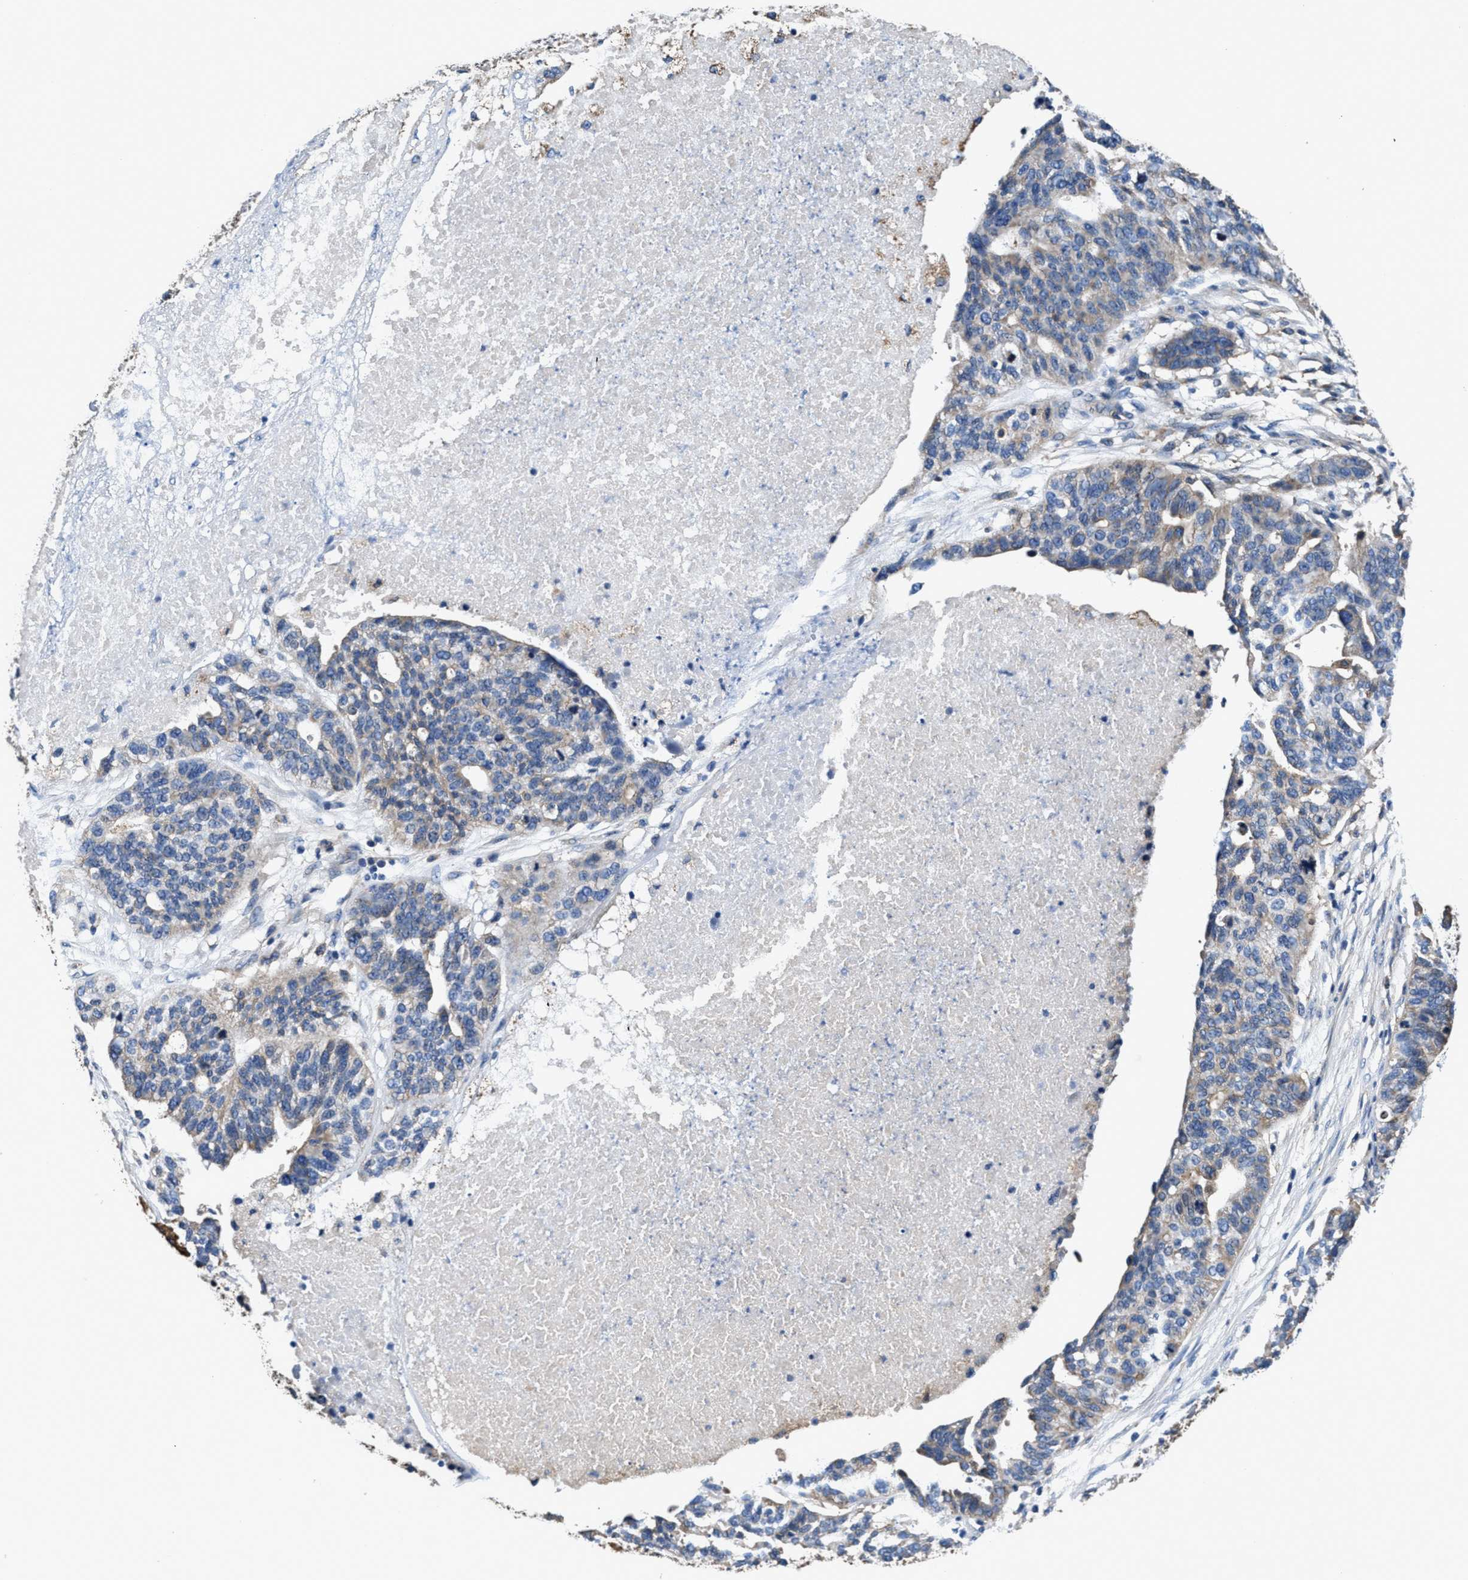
{"staining": {"intensity": "weak", "quantity": ">75%", "location": "cytoplasmic/membranous"}, "tissue": "ovarian cancer", "cell_type": "Tumor cells", "image_type": "cancer", "snomed": [{"axis": "morphology", "description": "Cystadenocarcinoma, serous, NOS"}, {"axis": "topography", "description": "Ovary"}], "caption": "Serous cystadenocarcinoma (ovarian) was stained to show a protein in brown. There is low levels of weak cytoplasmic/membranous positivity in about >75% of tumor cells. The protein is stained brown, and the nuclei are stained in blue (DAB IHC with brightfield microscopy, high magnification).", "gene": "PPP1R9B", "patient": {"sex": "female", "age": 59}}